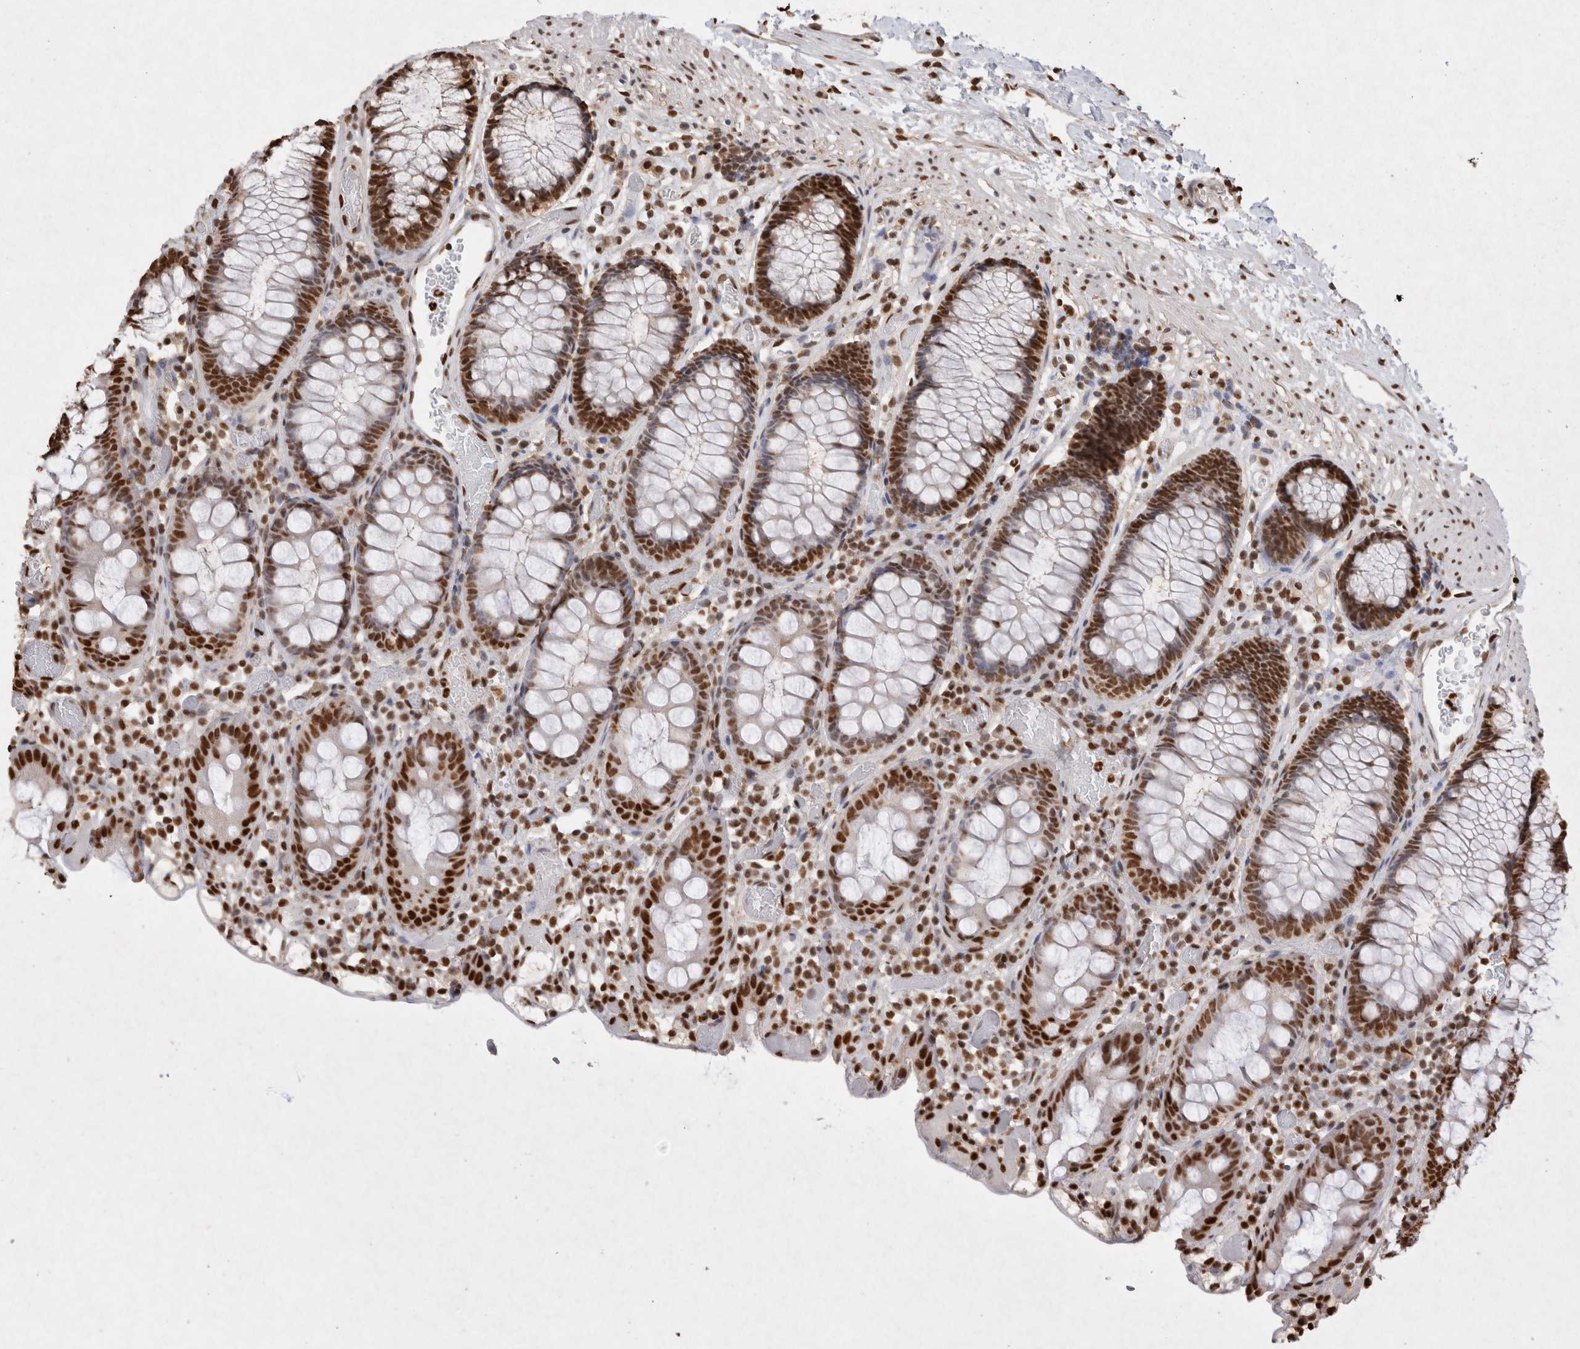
{"staining": {"intensity": "strong", "quantity": ">75%", "location": "nuclear"}, "tissue": "colon", "cell_type": "Endothelial cells", "image_type": "normal", "snomed": [{"axis": "morphology", "description": "Normal tissue, NOS"}, {"axis": "topography", "description": "Colon"}], "caption": "Immunohistochemical staining of normal human colon demonstrates strong nuclear protein expression in about >75% of endothelial cells.", "gene": "HDGF", "patient": {"sex": "male", "age": 14}}